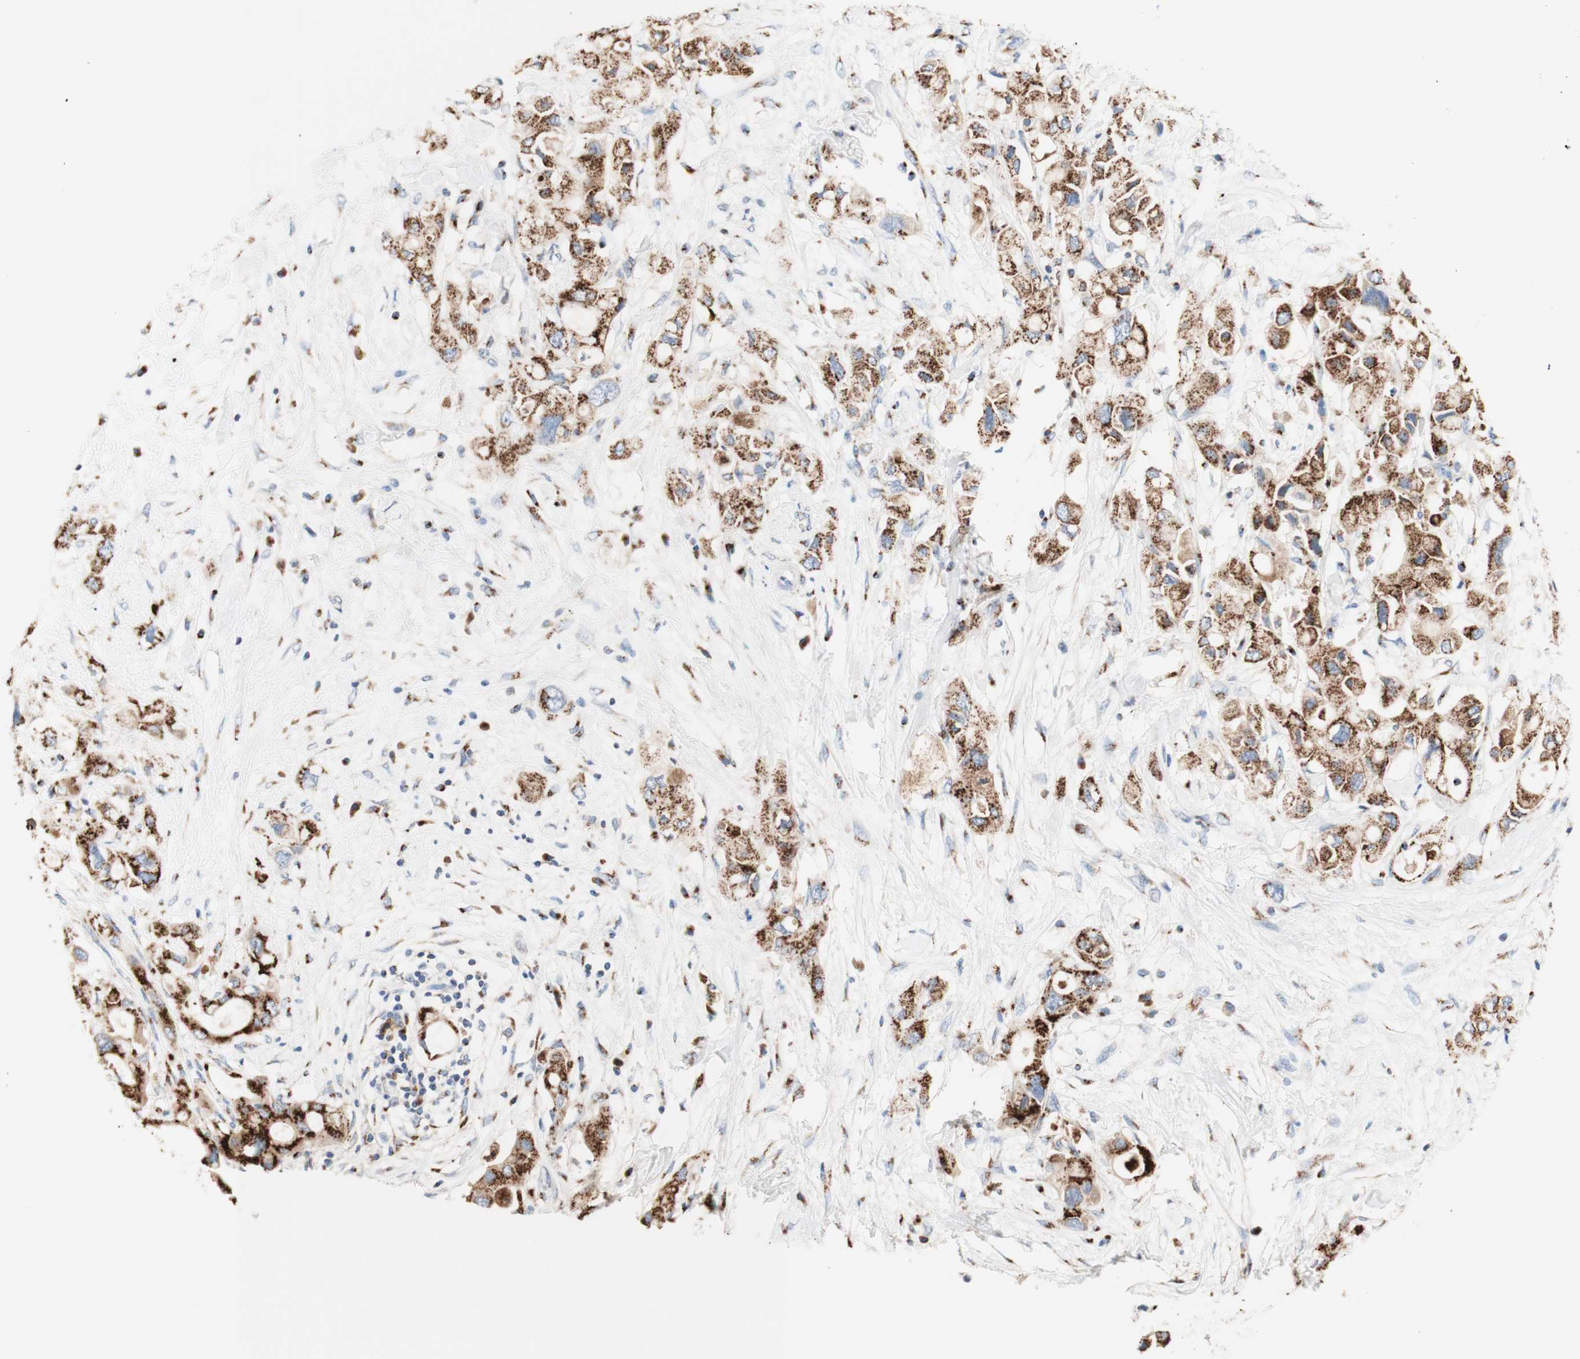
{"staining": {"intensity": "moderate", "quantity": ">75%", "location": "cytoplasmic/membranous"}, "tissue": "pancreatic cancer", "cell_type": "Tumor cells", "image_type": "cancer", "snomed": [{"axis": "morphology", "description": "Adenocarcinoma, NOS"}, {"axis": "topography", "description": "Pancreas"}], "caption": "DAB immunohistochemical staining of pancreatic cancer demonstrates moderate cytoplasmic/membranous protein staining in about >75% of tumor cells.", "gene": "GALNT2", "patient": {"sex": "female", "age": 56}}